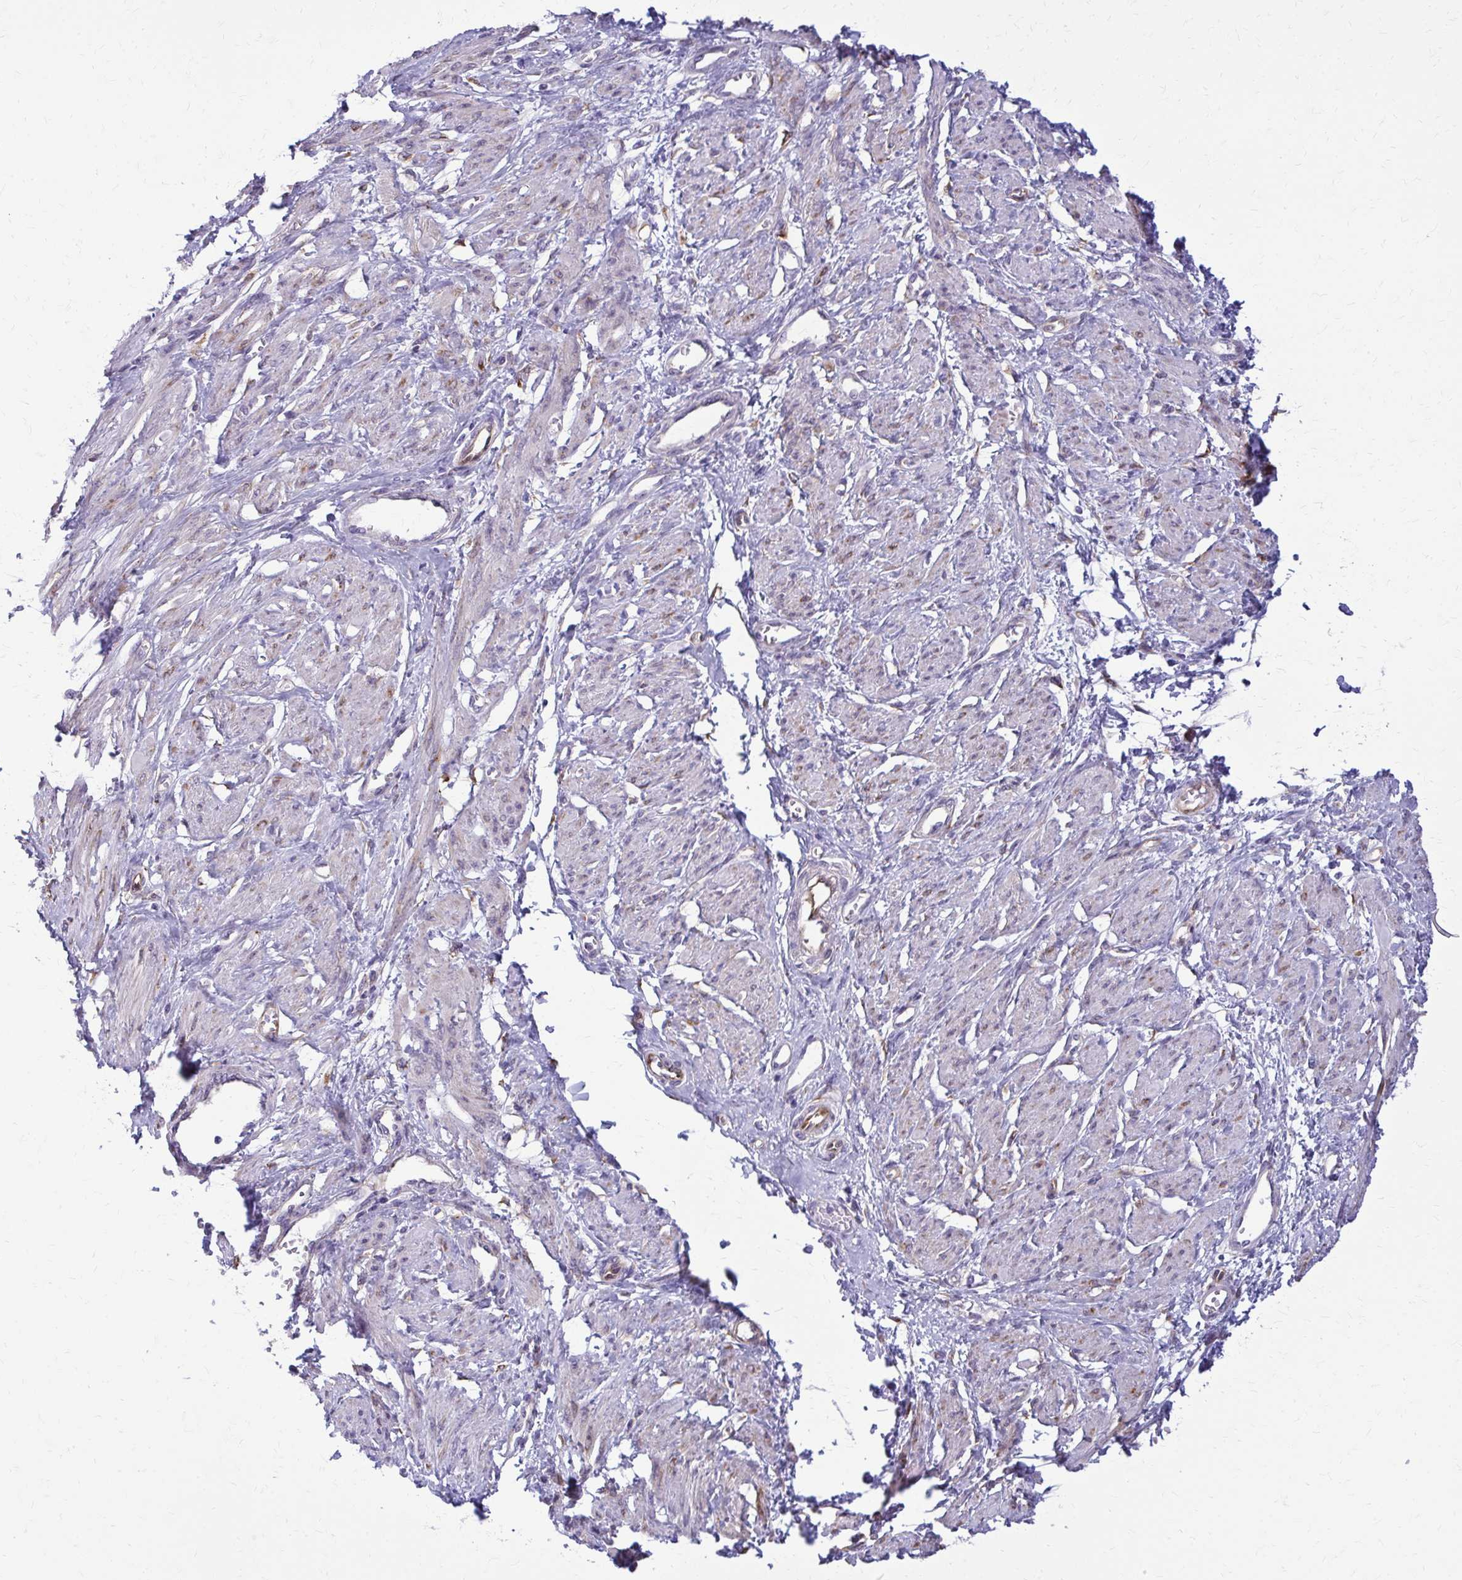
{"staining": {"intensity": "negative", "quantity": "none", "location": "none"}, "tissue": "smooth muscle", "cell_type": "Smooth muscle cells", "image_type": "normal", "snomed": [{"axis": "morphology", "description": "Normal tissue, NOS"}, {"axis": "topography", "description": "Smooth muscle"}, {"axis": "topography", "description": "Uterus"}], "caption": "DAB (3,3'-diaminobenzidine) immunohistochemical staining of benign smooth muscle exhibits no significant positivity in smooth muscle cells. The staining was performed using DAB (3,3'-diaminobenzidine) to visualize the protein expression in brown, while the nuclei were stained in blue with hematoxylin (Magnification: 20x).", "gene": "DEPP1", "patient": {"sex": "female", "age": 39}}